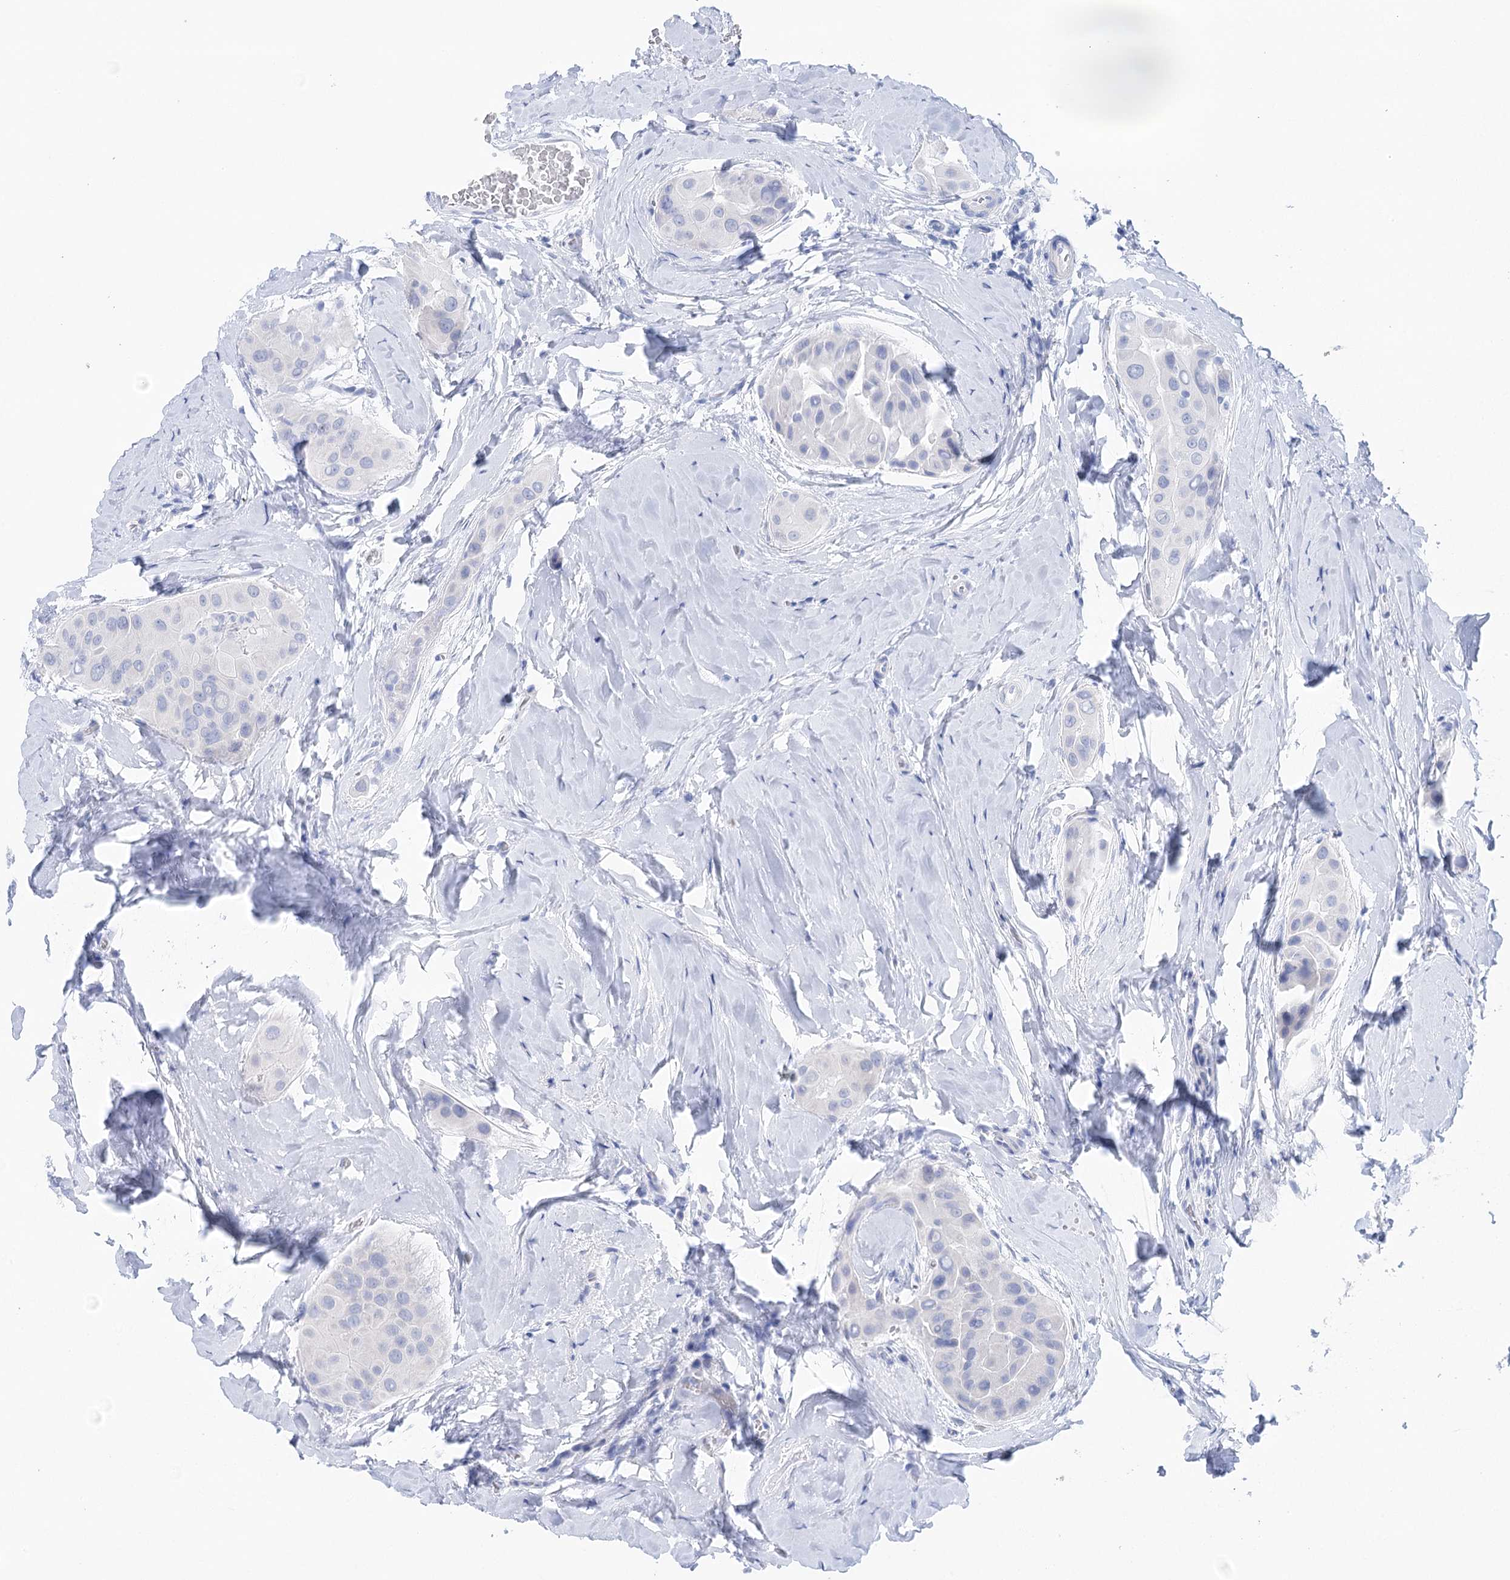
{"staining": {"intensity": "negative", "quantity": "none", "location": "none"}, "tissue": "thyroid cancer", "cell_type": "Tumor cells", "image_type": "cancer", "snomed": [{"axis": "morphology", "description": "Papillary adenocarcinoma, NOS"}, {"axis": "topography", "description": "Thyroid gland"}], "caption": "Immunohistochemical staining of papillary adenocarcinoma (thyroid) displays no significant expression in tumor cells.", "gene": "LALBA", "patient": {"sex": "male", "age": 33}}